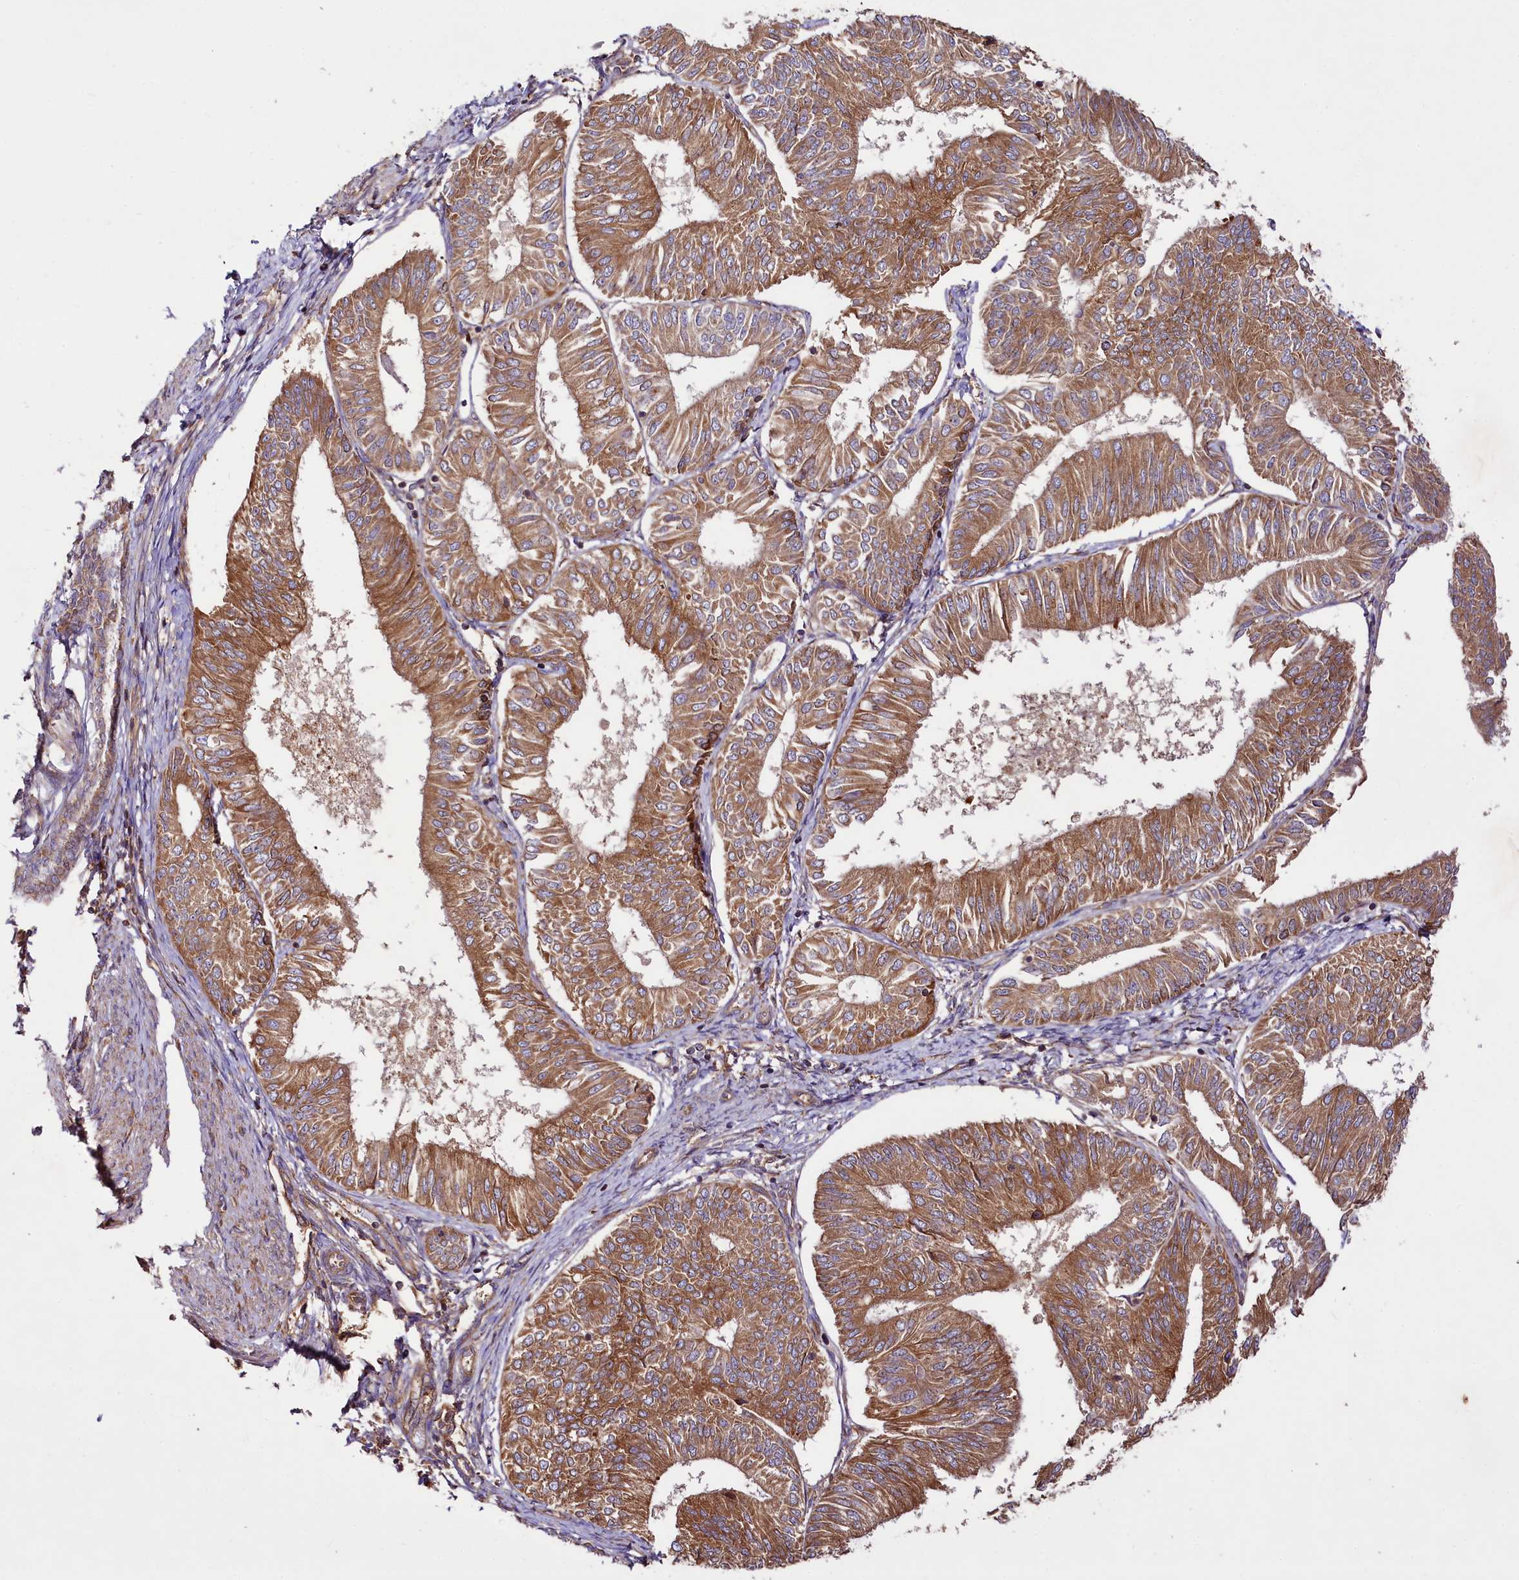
{"staining": {"intensity": "moderate", "quantity": ">75%", "location": "cytoplasmic/membranous"}, "tissue": "endometrial cancer", "cell_type": "Tumor cells", "image_type": "cancer", "snomed": [{"axis": "morphology", "description": "Adenocarcinoma, NOS"}, {"axis": "topography", "description": "Endometrium"}], "caption": "Protein expression analysis of human endometrial cancer reveals moderate cytoplasmic/membranous expression in approximately >75% of tumor cells.", "gene": "CEP295", "patient": {"sex": "female", "age": 58}}